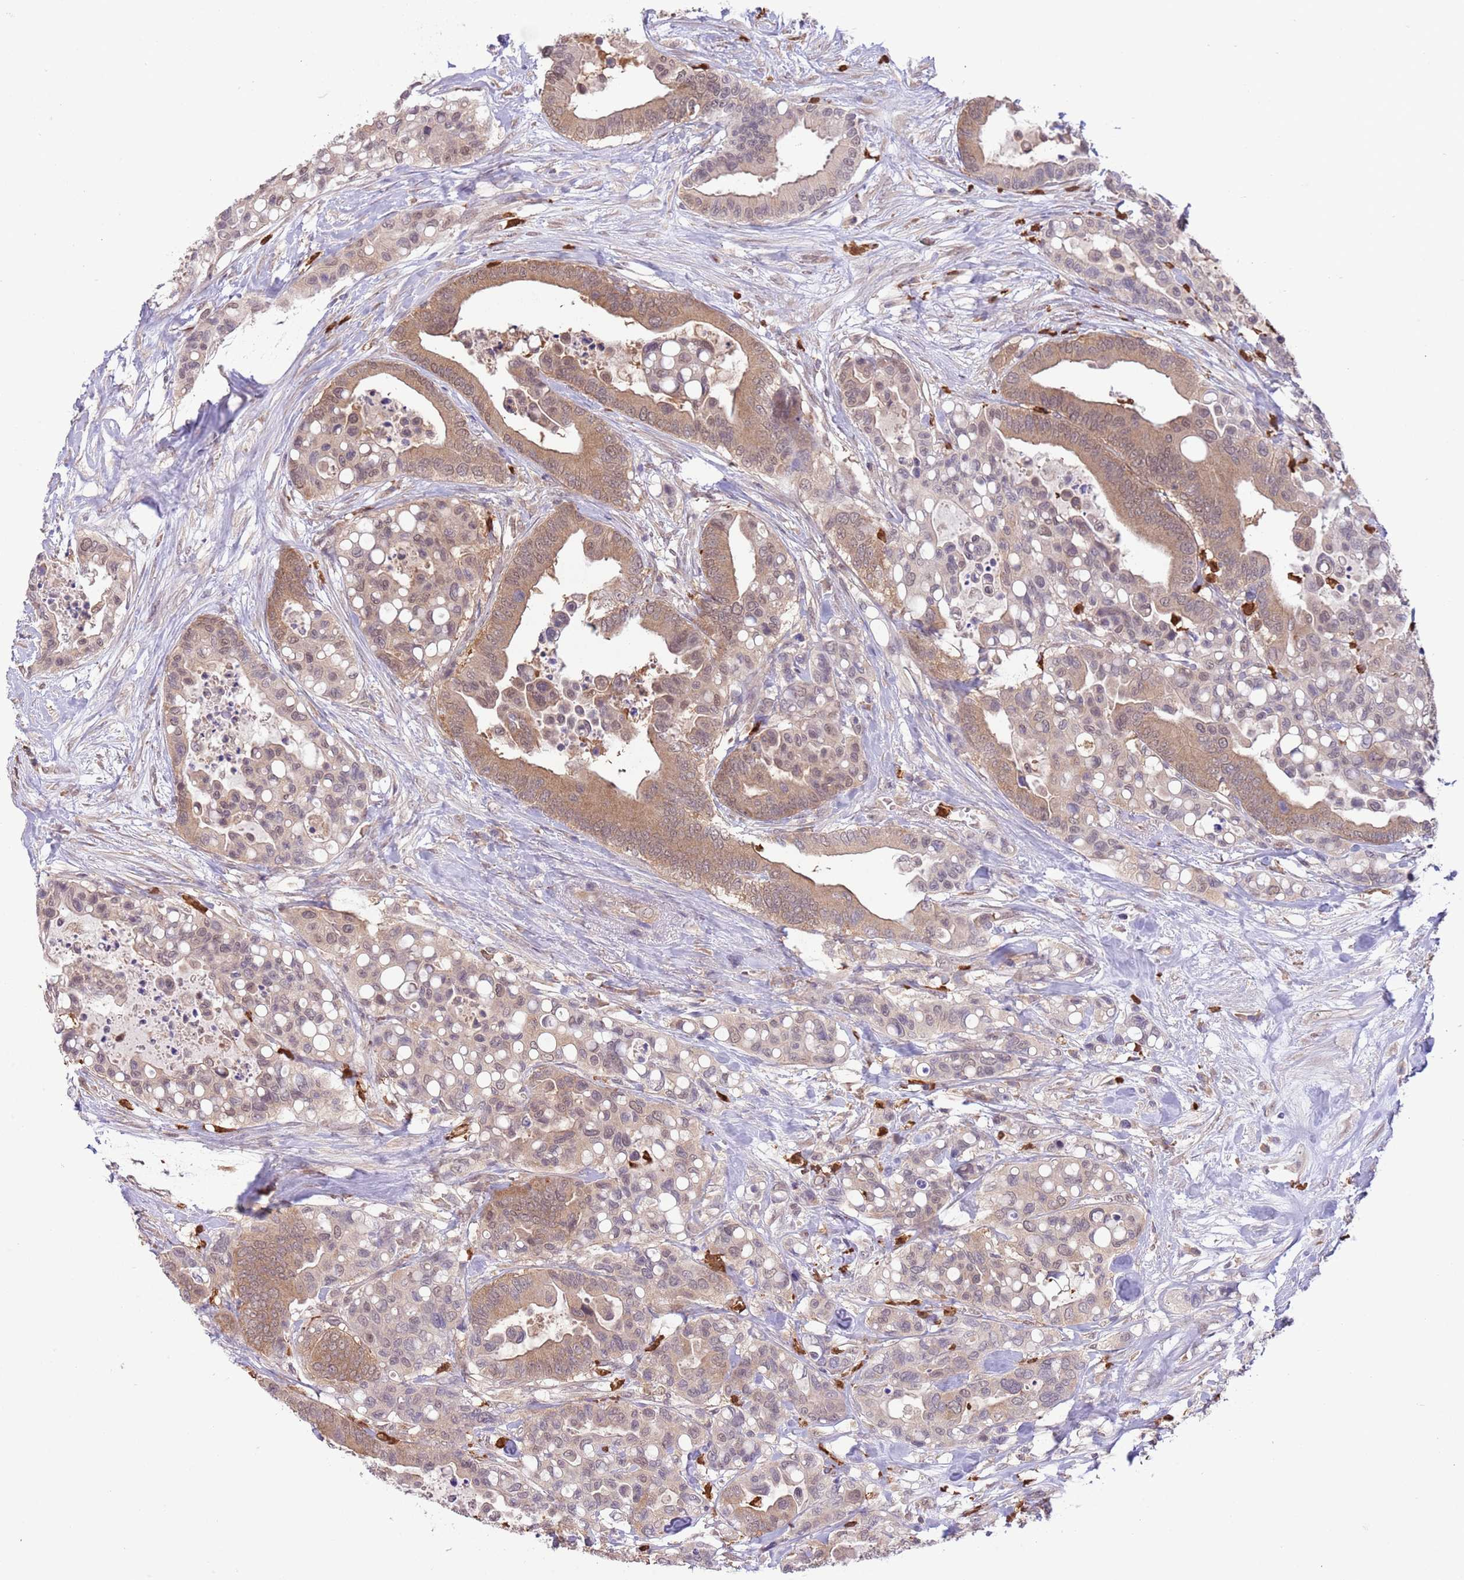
{"staining": {"intensity": "moderate", "quantity": ">75%", "location": "cytoplasmic/membranous,nuclear"}, "tissue": "colorectal cancer", "cell_type": "Tumor cells", "image_type": "cancer", "snomed": [{"axis": "morphology", "description": "Adenocarcinoma, NOS"}, {"axis": "topography", "description": "Colon"}], "caption": "Immunohistochemical staining of human adenocarcinoma (colorectal) shows medium levels of moderate cytoplasmic/membranous and nuclear expression in approximately >75% of tumor cells.", "gene": "AMIGO1", "patient": {"sex": "male", "age": 82}}